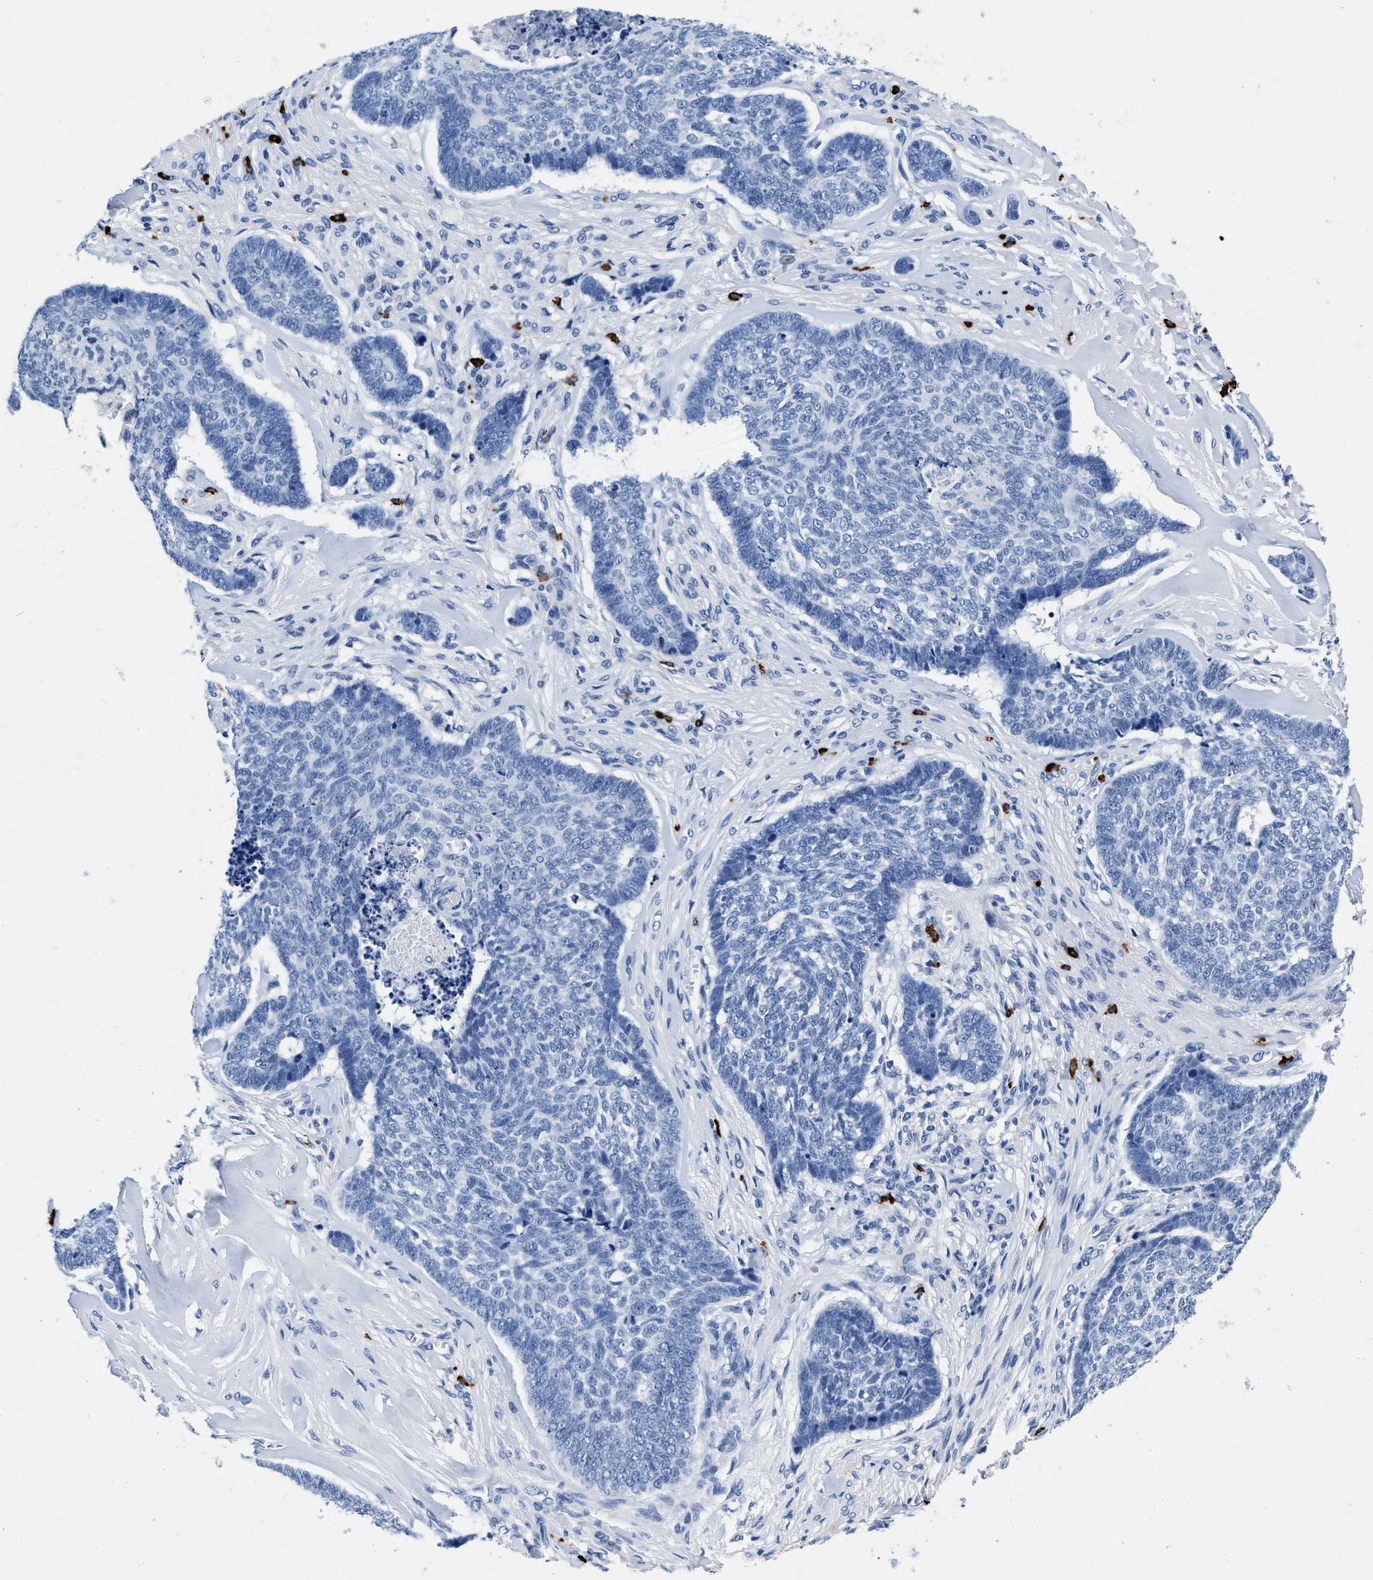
{"staining": {"intensity": "negative", "quantity": "none", "location": "none"}, "tissue": "skin cancer", "cell_type": "Tumor cells", "image_type": "cancer", "snomed": [{"axis": "morphology", "description": "Basal cell carcinoma"}, {"axis": "topography", "description": "Skin"}], "caption": "Skin cancer was stained to show a protein in brown. There is no significant staining in tumor cells.", "gene": "CER1", "patient": {"sex": "male", "age": 84}}